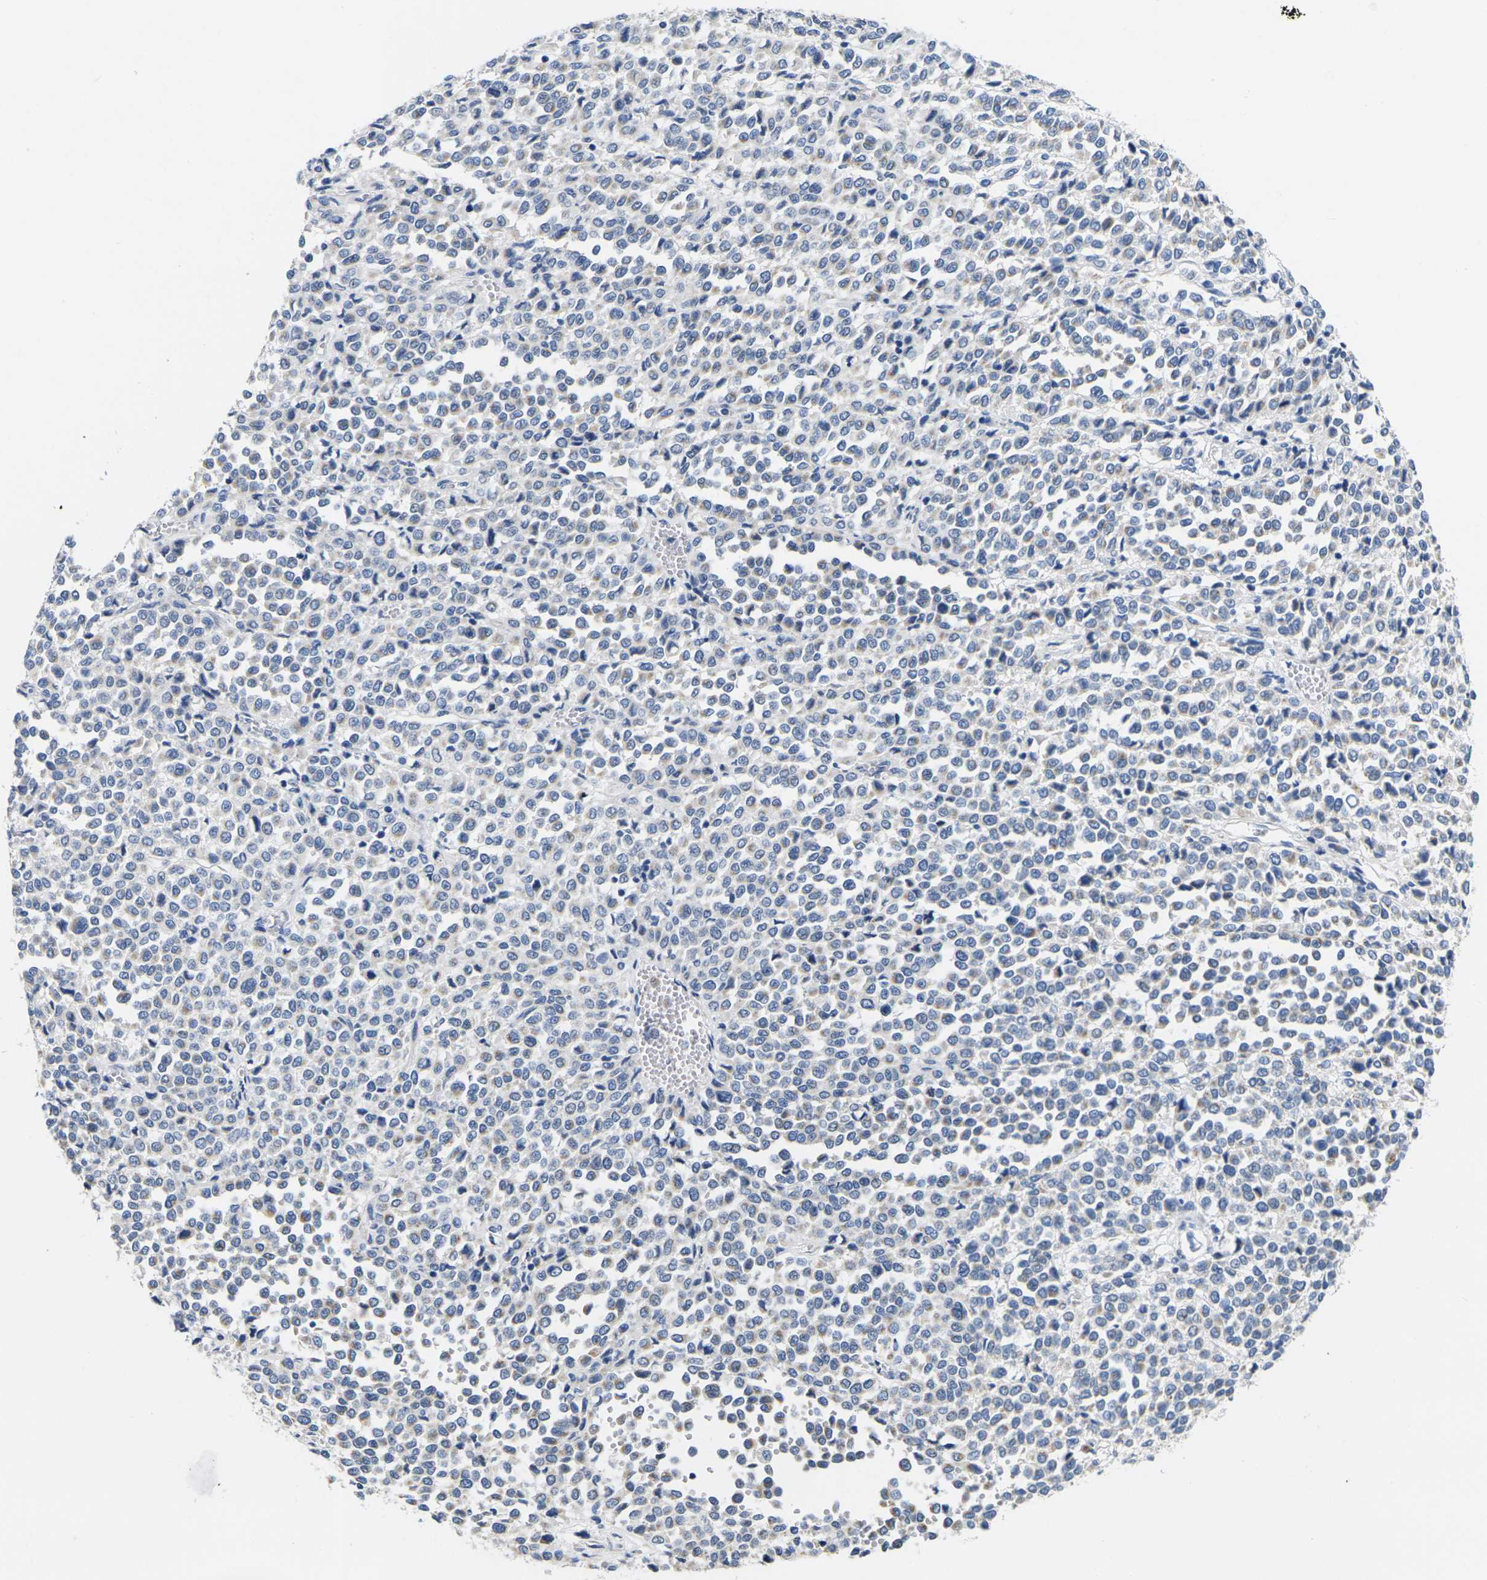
{"staining": {"intensity": "weak", "quantity": "<25%", "location": "cytoplasmic/membranous"}, "tissue": "melanoma", "cell_type": "Tumor cells", "image_type": "cancer", "snomed": [{"axis": "morphology", "description": "Malignant melanoma, Metastatic site"}, {"axis": "topography", "description": "Pancreas"}], "caption": "Human melanoma stained for a protein using immunohistochemistry reveals no staining in tumor cells.", "gene": "NOCT", "patient": {"sex": "female", "age": 30}}